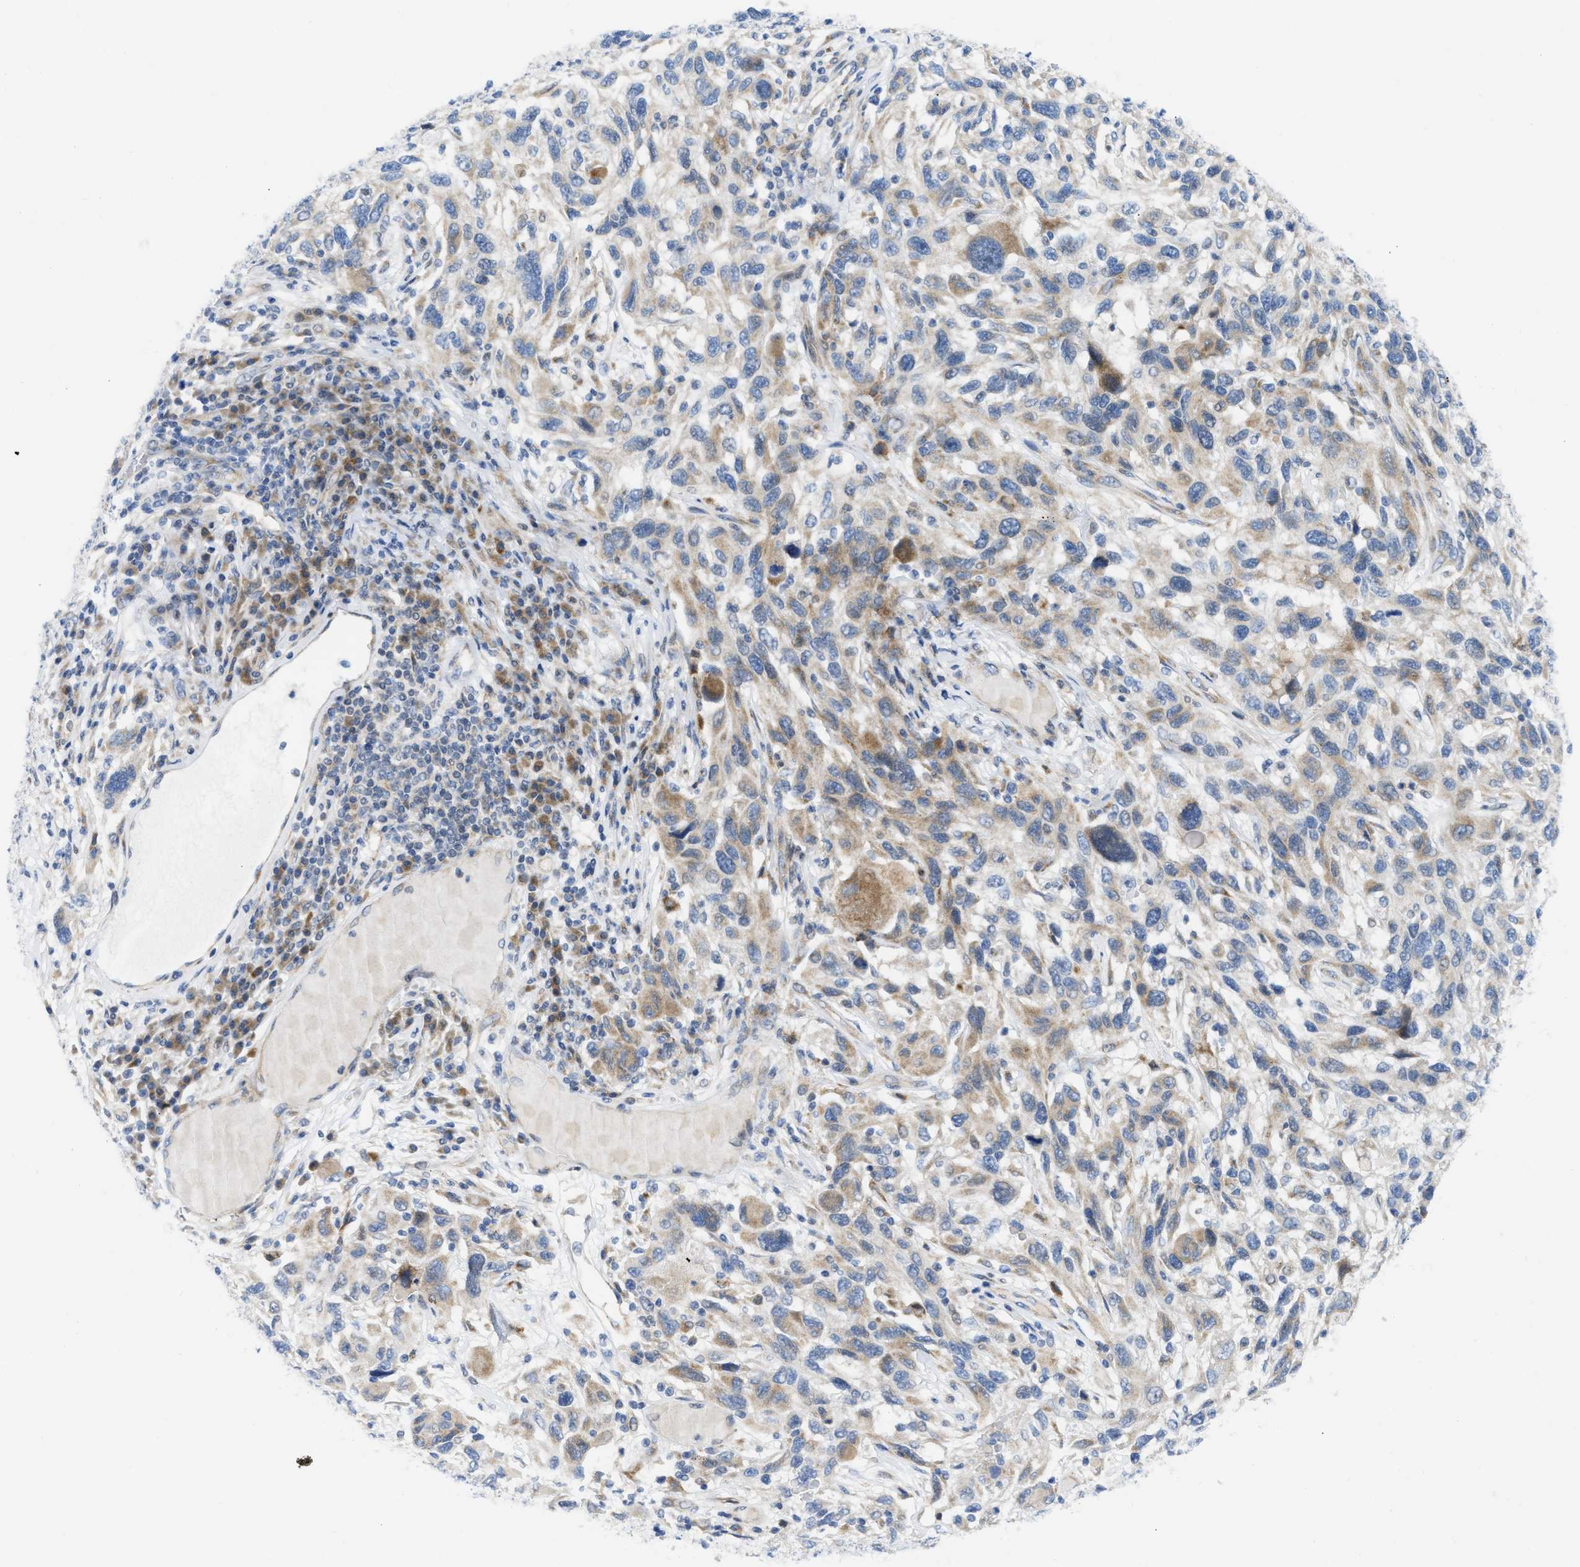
{"staining": {"intensity": "weak", "quantity": "25%-75%", "location": "cytoplasmic/membranous"}, "tissue": "melanoma", "cell_type": "Tumor cells", "image_type": "cancer", "snomed": [{"axis": "morphology", "description": "Malignant melanoma, NOS"}, {"axis": "topography", "description": "Skin"}], "caption": "Melanoma stained for a protein (brown) shows weak cytoplasmic/membranous positive expression in approximately 25%-75% of tumor cells.", "gene": "FHL1", "patient": {"sex": "male", "age": 53}}